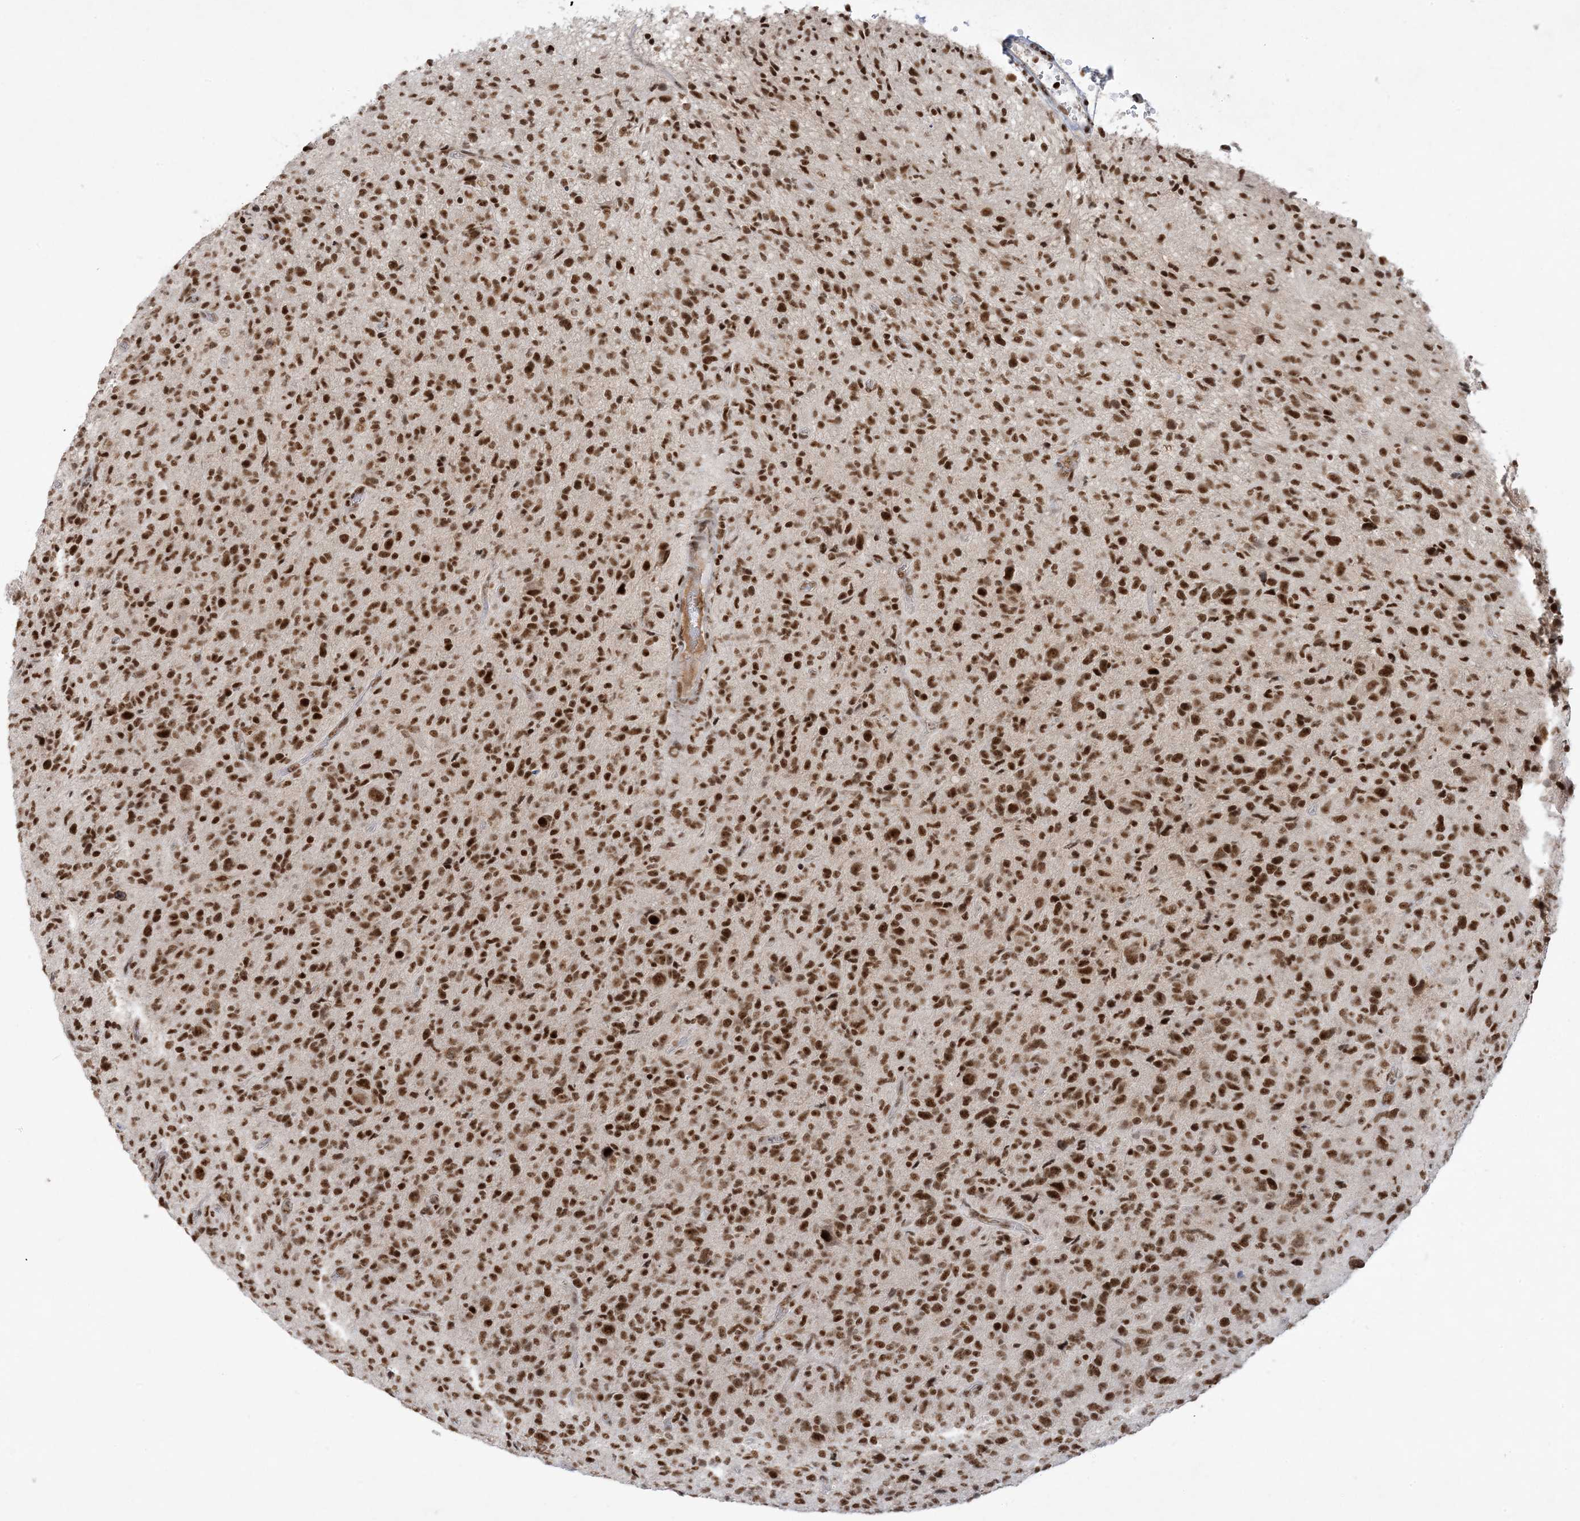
{"staining": {"intensity": "strong", "quantity": ">75%", "location": "nuclear"}, "tissue": "glioma", "cell_type": "Tumor cells", "image_type": "cancer", "snomed": [{"axis": "morphology", "description": "Glioma, malignant, High grade"}, {"axis": "topography", "description": "Brain"}], "caption": "Human high-grade glioma (malignant) stained for a protein (brown) displays strong nuclear positive positivity in about >75% of tumor cells.", "gene": "PPIL2", "patient": {"sex": "female", "age": 57}}